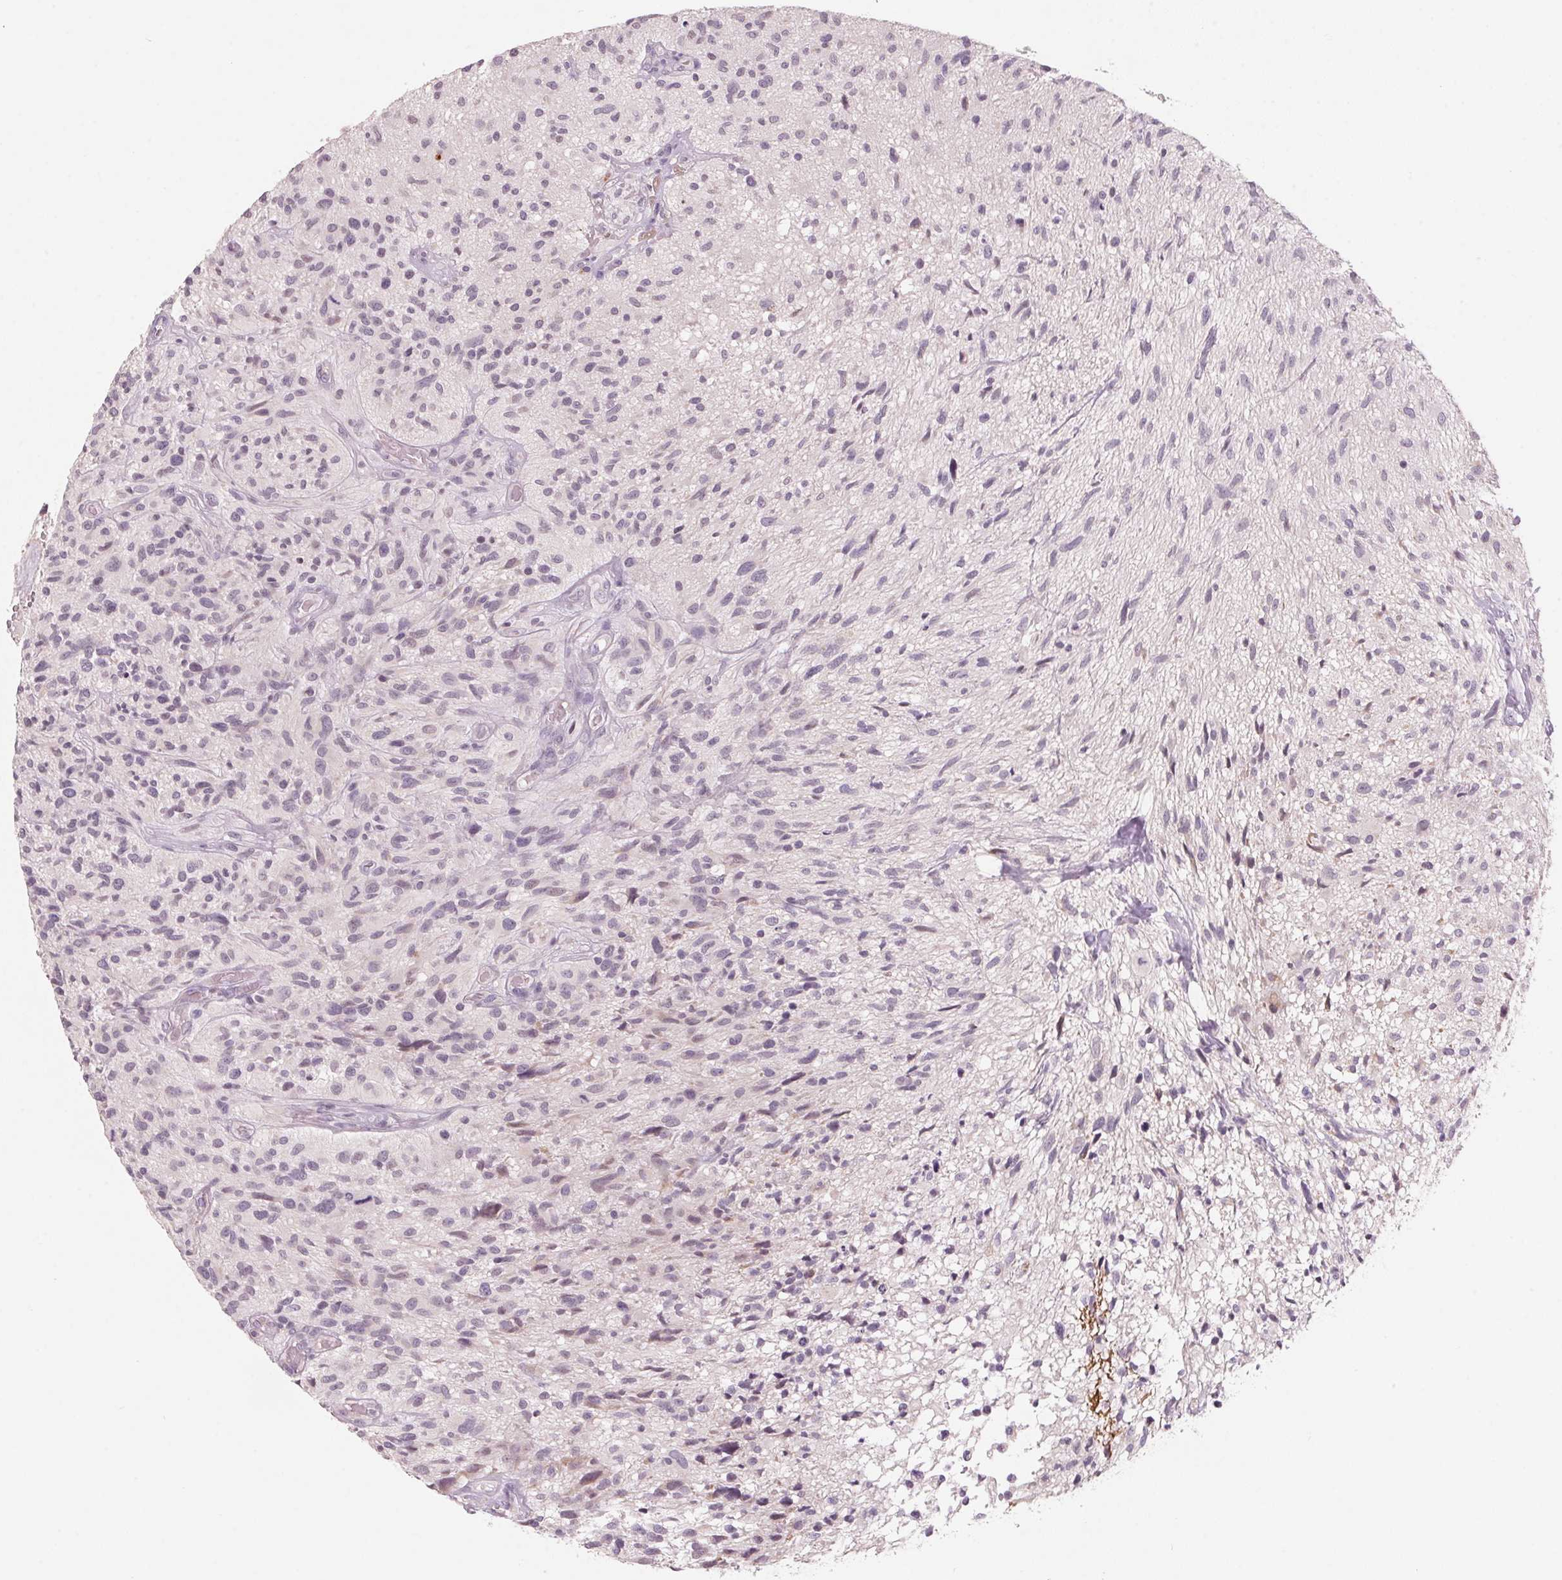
{"staining": {"intensity": "negative", "quantity": "none", "location": "none"}, "tissue": "glioma", "cell_type": "Tumor cells", "image_type": "cancer", "snomed": [{"axis": "morphology", "description": "Glioma, malignant, High grade"}, {"axis": "topography", "description": "Brain"}], "caption": "This image is of malignant glioma (high-grade) stained with immunohistochemistry to label a protein in brown with the nuclei are counter-stained blue. There is no positivity in tumor cells. Brightfield microscopy of immunohistochemistry (IHC) stained with DAB (brown) and hematoxylin (blue), captured at high magnification.", "gene": "ADAM20", "patient": {"sex": "male", "age": 75}}